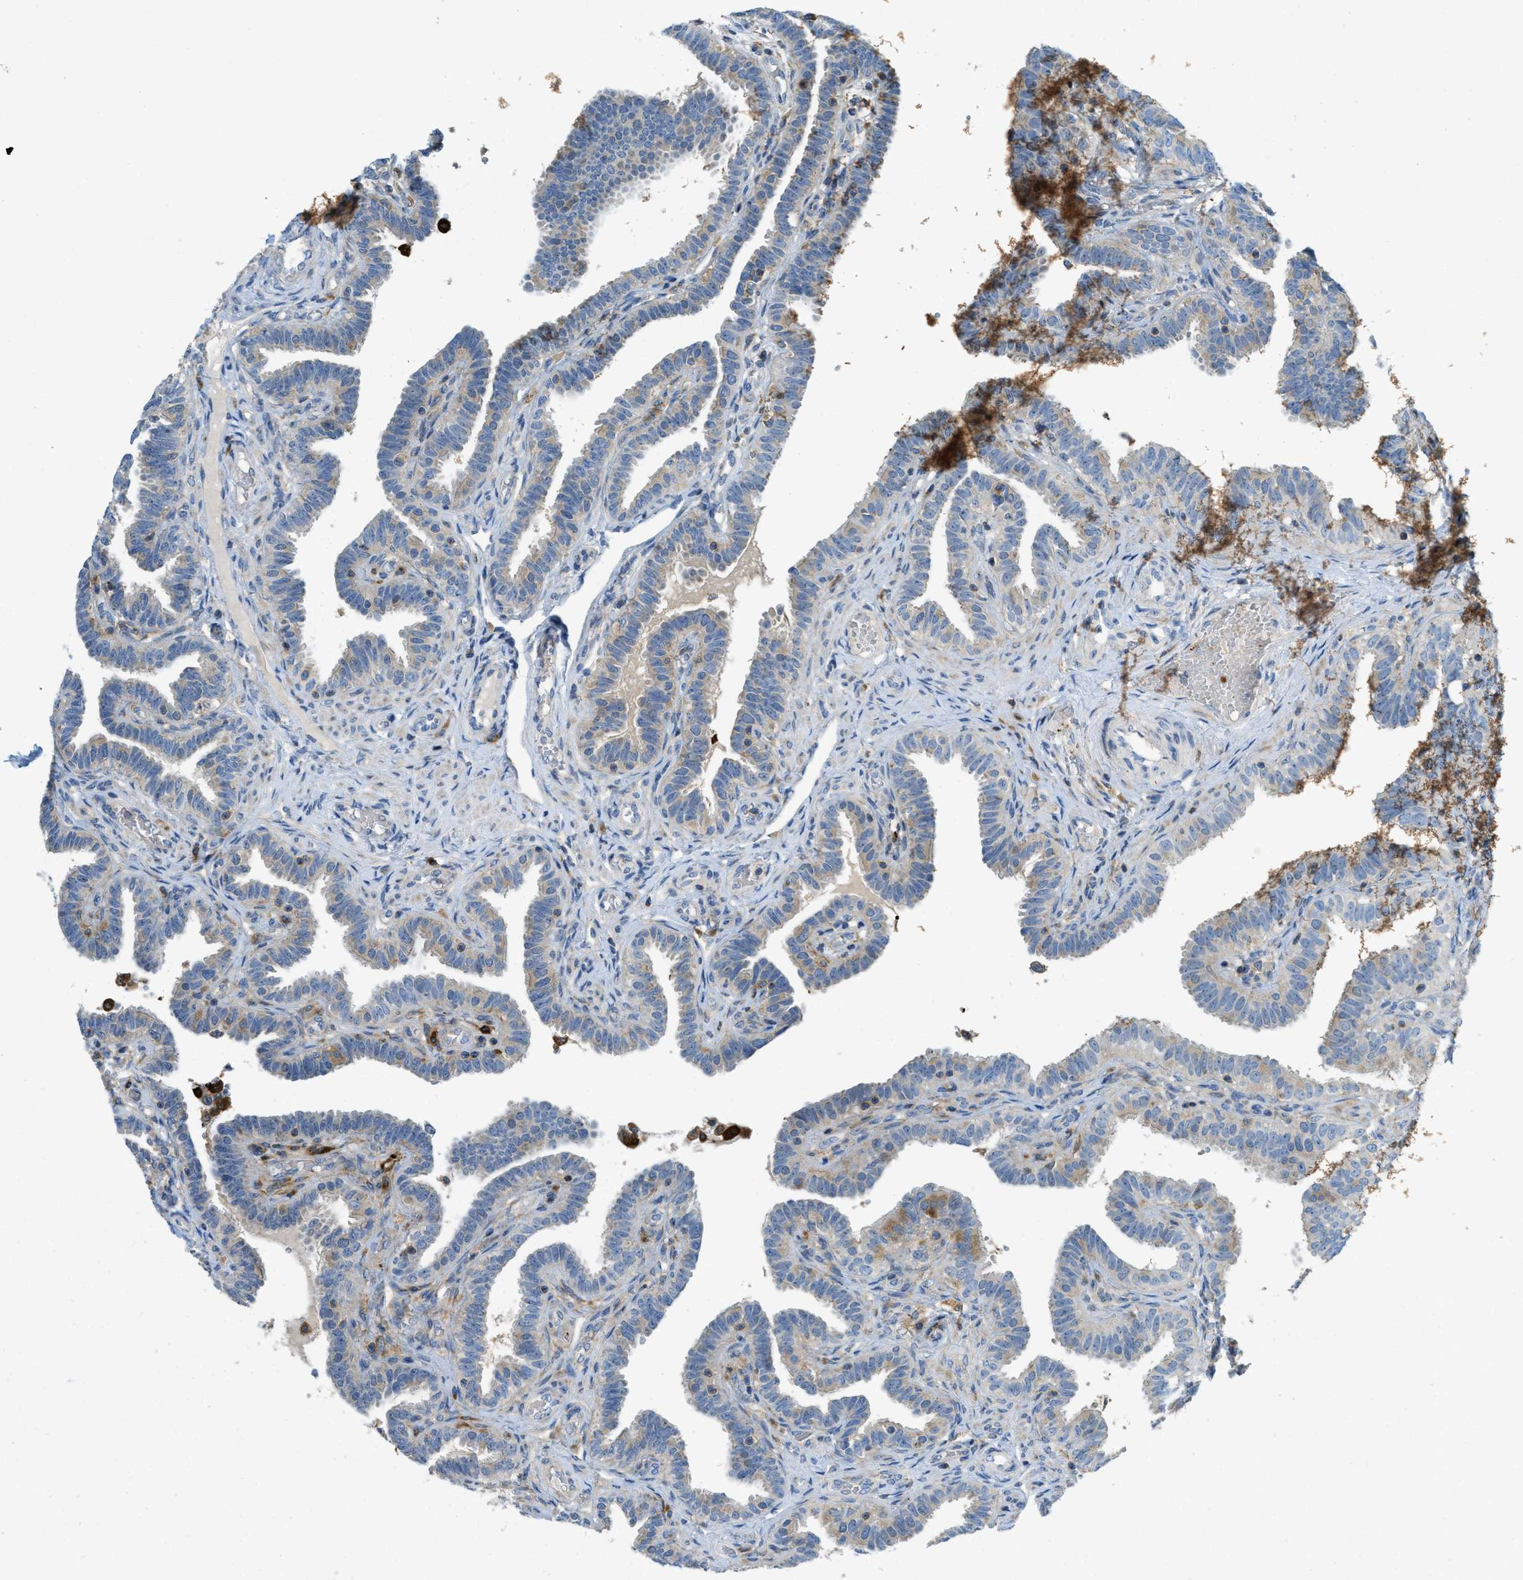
{"staining": {"intensity": "weak", "quantity": "25%-75%", "location": "cytoplasmic/membranous"}, "tissue": "fallopian tube", "cell_type": "Glandular cells", "image_type": "normal", "snomed": [{"axis": "morphology", "description": "Normal tissue, NOS"}, {"axis": "topography", "description": "Fallopian tube"}, {"axis": "topography", "description": "Placenta"}], "caption": "This photomicrograph displays immunohistochemistry (IHC) staining of unremarkable human fallopian tube, with low weak cytoplasmic/membranous staining in about 25%-75% of glandular cells.", "gene": "RFFL", "patient": {"sex": "female", "age": 34}}